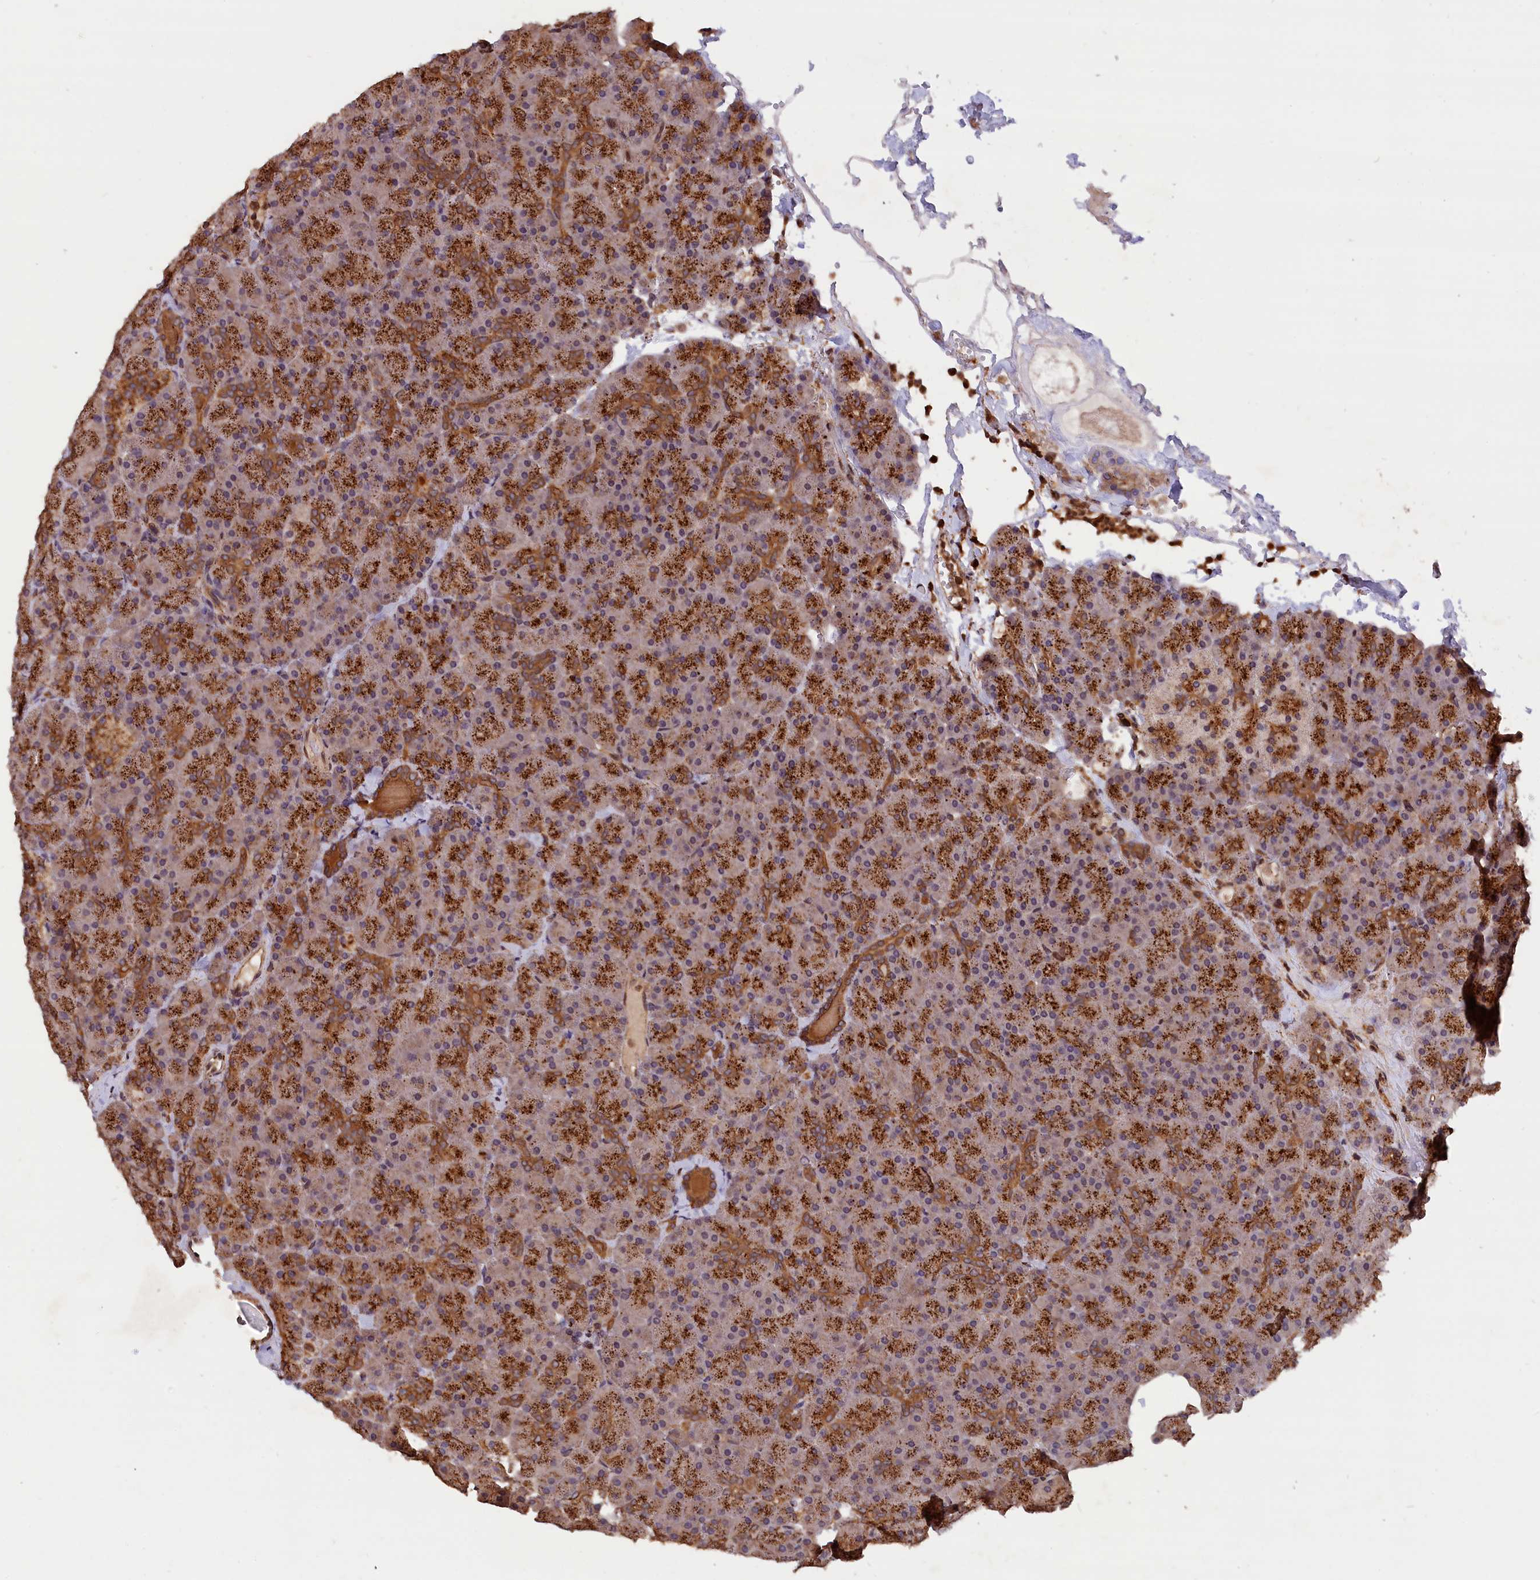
{"staining": {"intensity": "strong", "quantity": ">75%", "location": "cytoplasmic/membranous"}, "tissue": "pancreas", "cell_type": "Exocrine glandular cells", "image_type": "normal", "snomed": [{"axis": "morphology", "description": "Normal tissue, NOS"}, {"axis": "topography", "description": "Pancreas"}], "caption": "High-magnification brightfield microscopy of normal pancreas stained with DAB (3,3'-diaminobenzidine) (brown) and counterstained with hematoxylin (blue). exocrine glandular cells exhibit strong cytoplasmic/membranous positivity is seen in about>75% of cells. (Brightfield microscopy of DAB IHC at high magnification).", "gene": "IST1", "patient": {"sex": "male", "age": 36}}